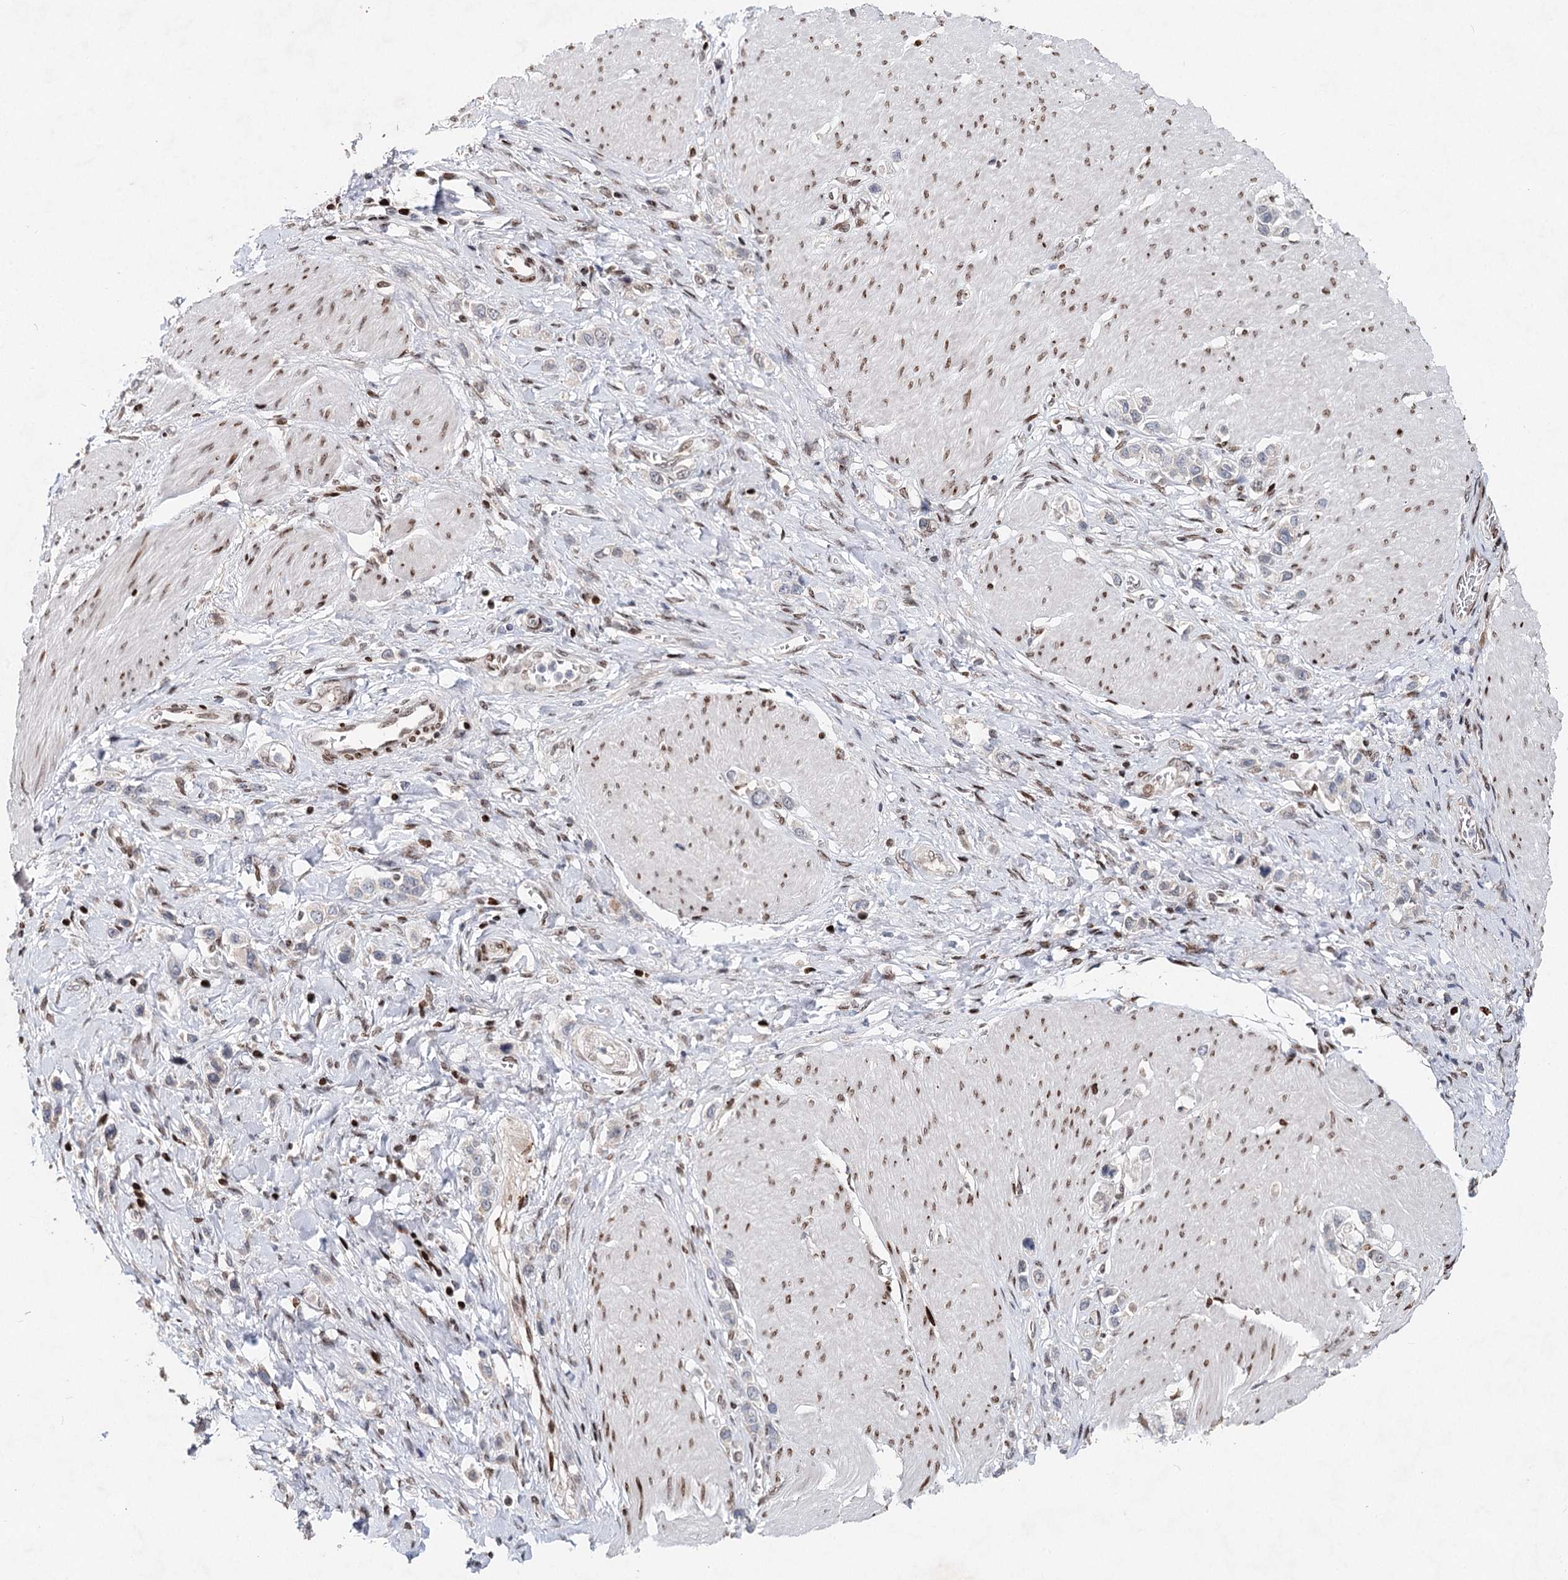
{"staining": {"intensity": "negative", "quantity": "none", "location": "none"}, "tissue": "stomach cancer", "cell_type": "Tumor cells", "image_type": "cancer", "snomed": [{"axis": "morphology", "description": "Normal tissue, NOS"}, {"axis": "morphology", "description": "Adenocarcinoma, NOS"}, {"axis": "topography", "description": "Stomach, upper"}, {"axis": "topography", "description": "Stomach"}], "caption": "This is an immunohistochemistry micrograph of stomach cancer (adenocarcinoma). There is no positivity in tumor cells.", "gene": "FRMD4A", "patient": {"sex": "female", "age": 65}}